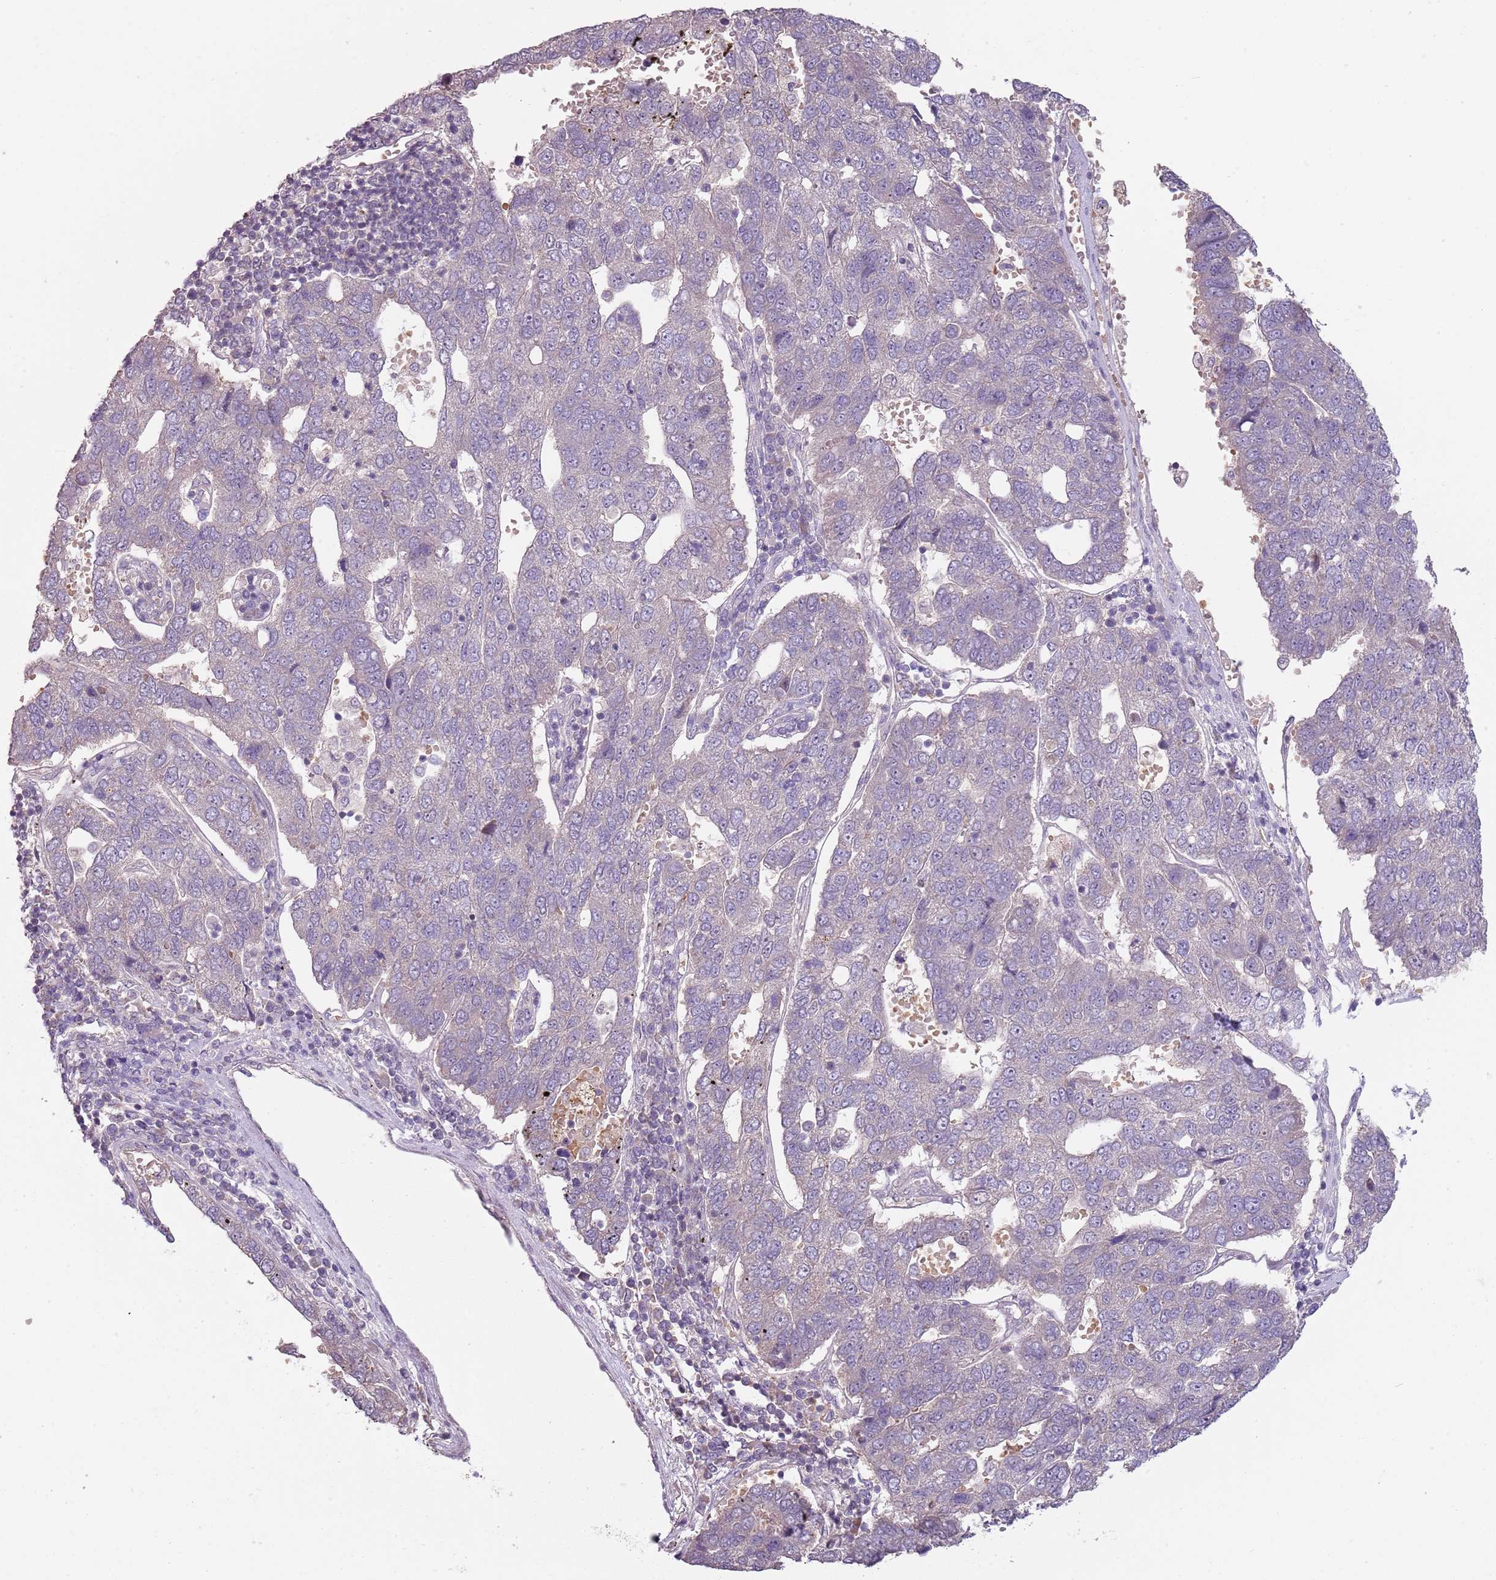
{"staining": {"intensity": "negative", "quantity": "none", "location": "none"}, "tissue": "pancreatic cancer", "cell_type": "Tumor cells", "image_type": "cancer", "snomed": [{"axis": "morphology", "description": "Adenocarcinoma, NOS"}, {"axis": "topography", "description": "Pancreas"}], "caption": "Photomicrograph shows no protein expression in tumor cells of pancreatic cancer tissue.", "gene": "TEKT4", "patient": {"sex": "female", "age": 61}}